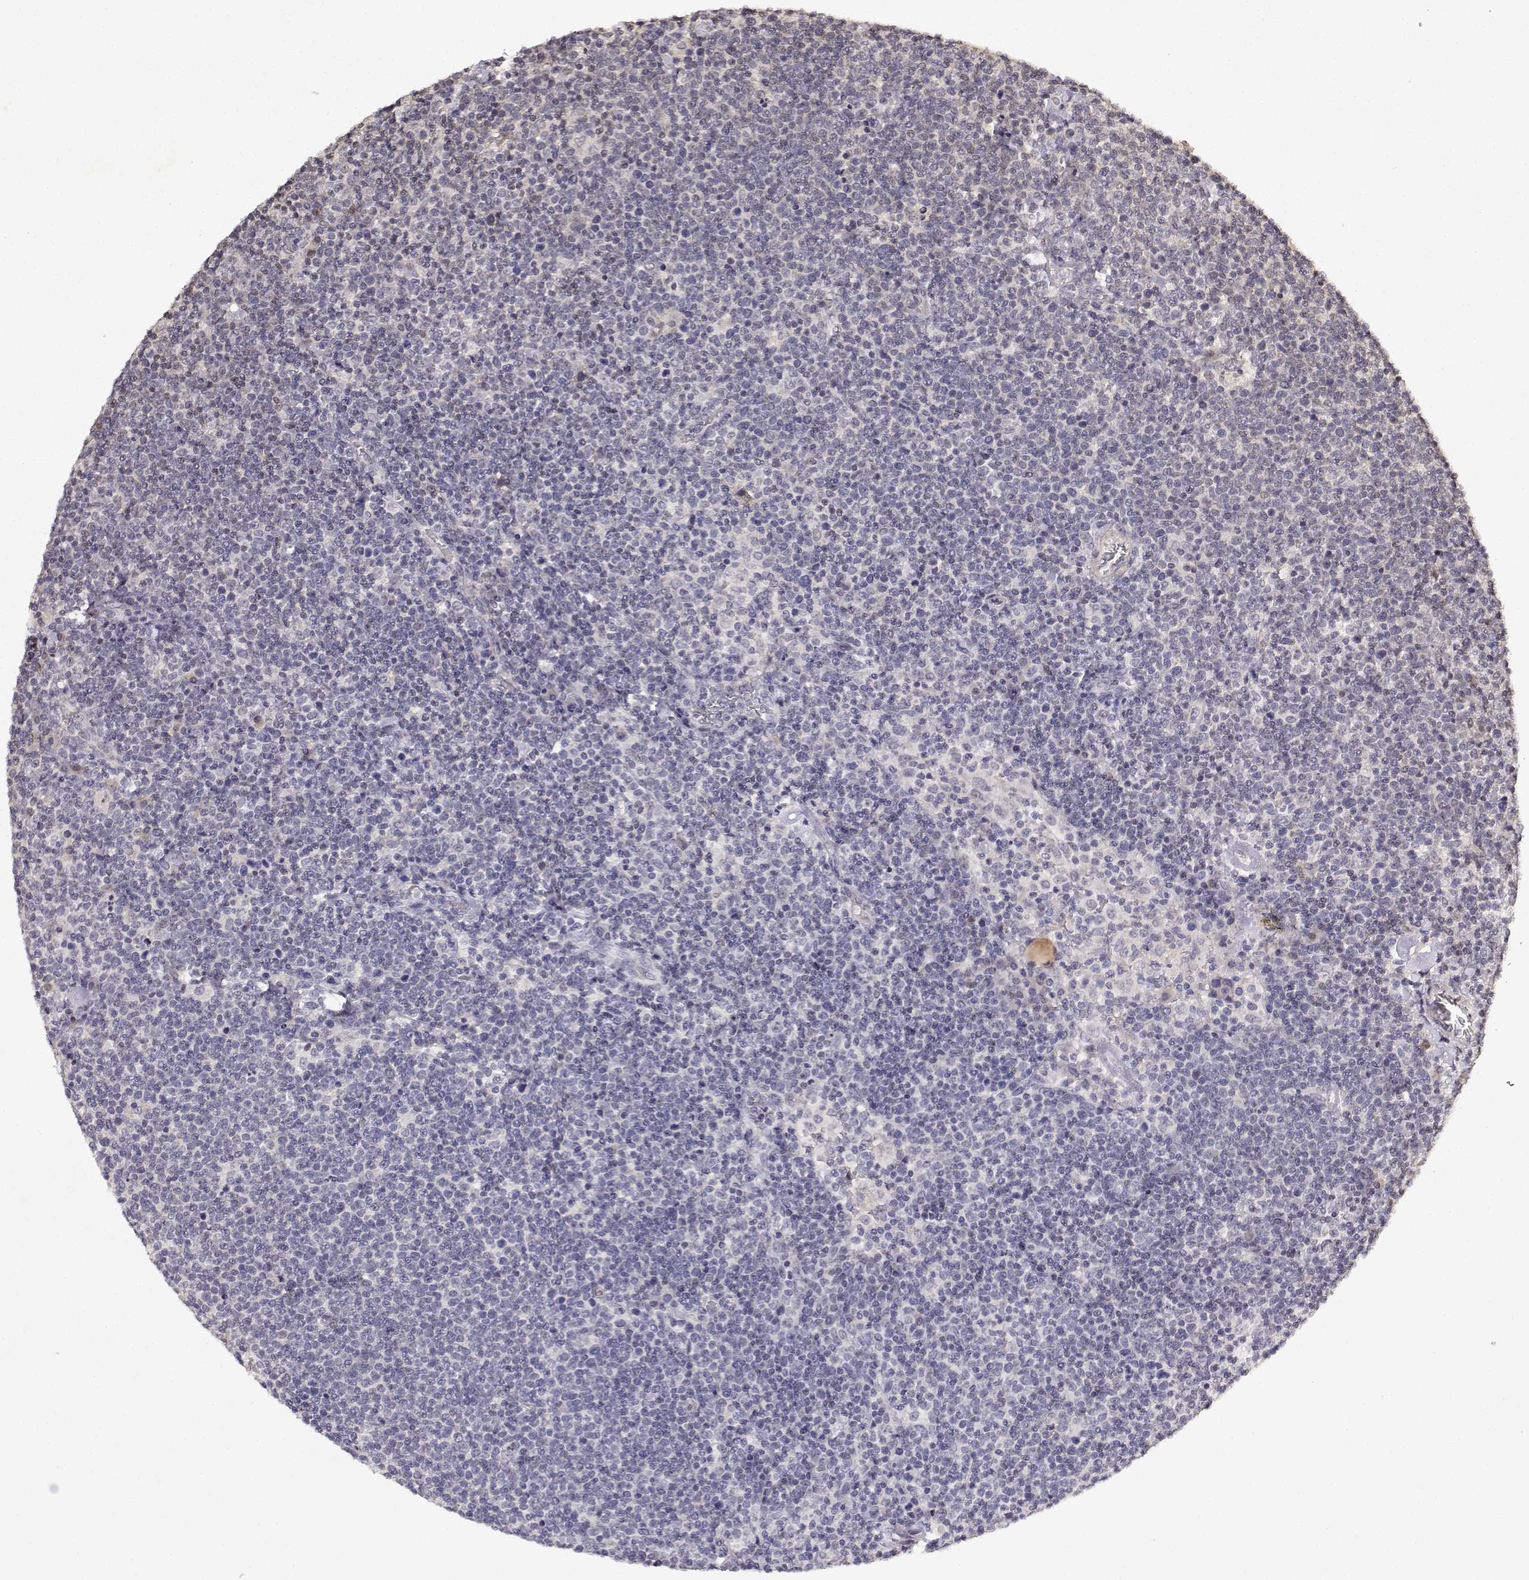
{"staining": {"intensity": "negative", "quantity": "none", "location": "none"}, "tissue": "lymphoma", "cell_type": "Tumor cells", "image_type": "cancer", "snomed": [{"axis": "morphology", "description": "Malignant lymphoma, non-Hodgkin's type, High grade"}, {"axis": "topography", "description": "Lymph node"}], "caption": "IHC image of malignant lymphoma, non-Hodgkin's type (high-grade) stained for a protein (brown), which shows no staining in tumor cells.", "gene": "BDNF", "patient": {"sex": "male", "age": 61}}